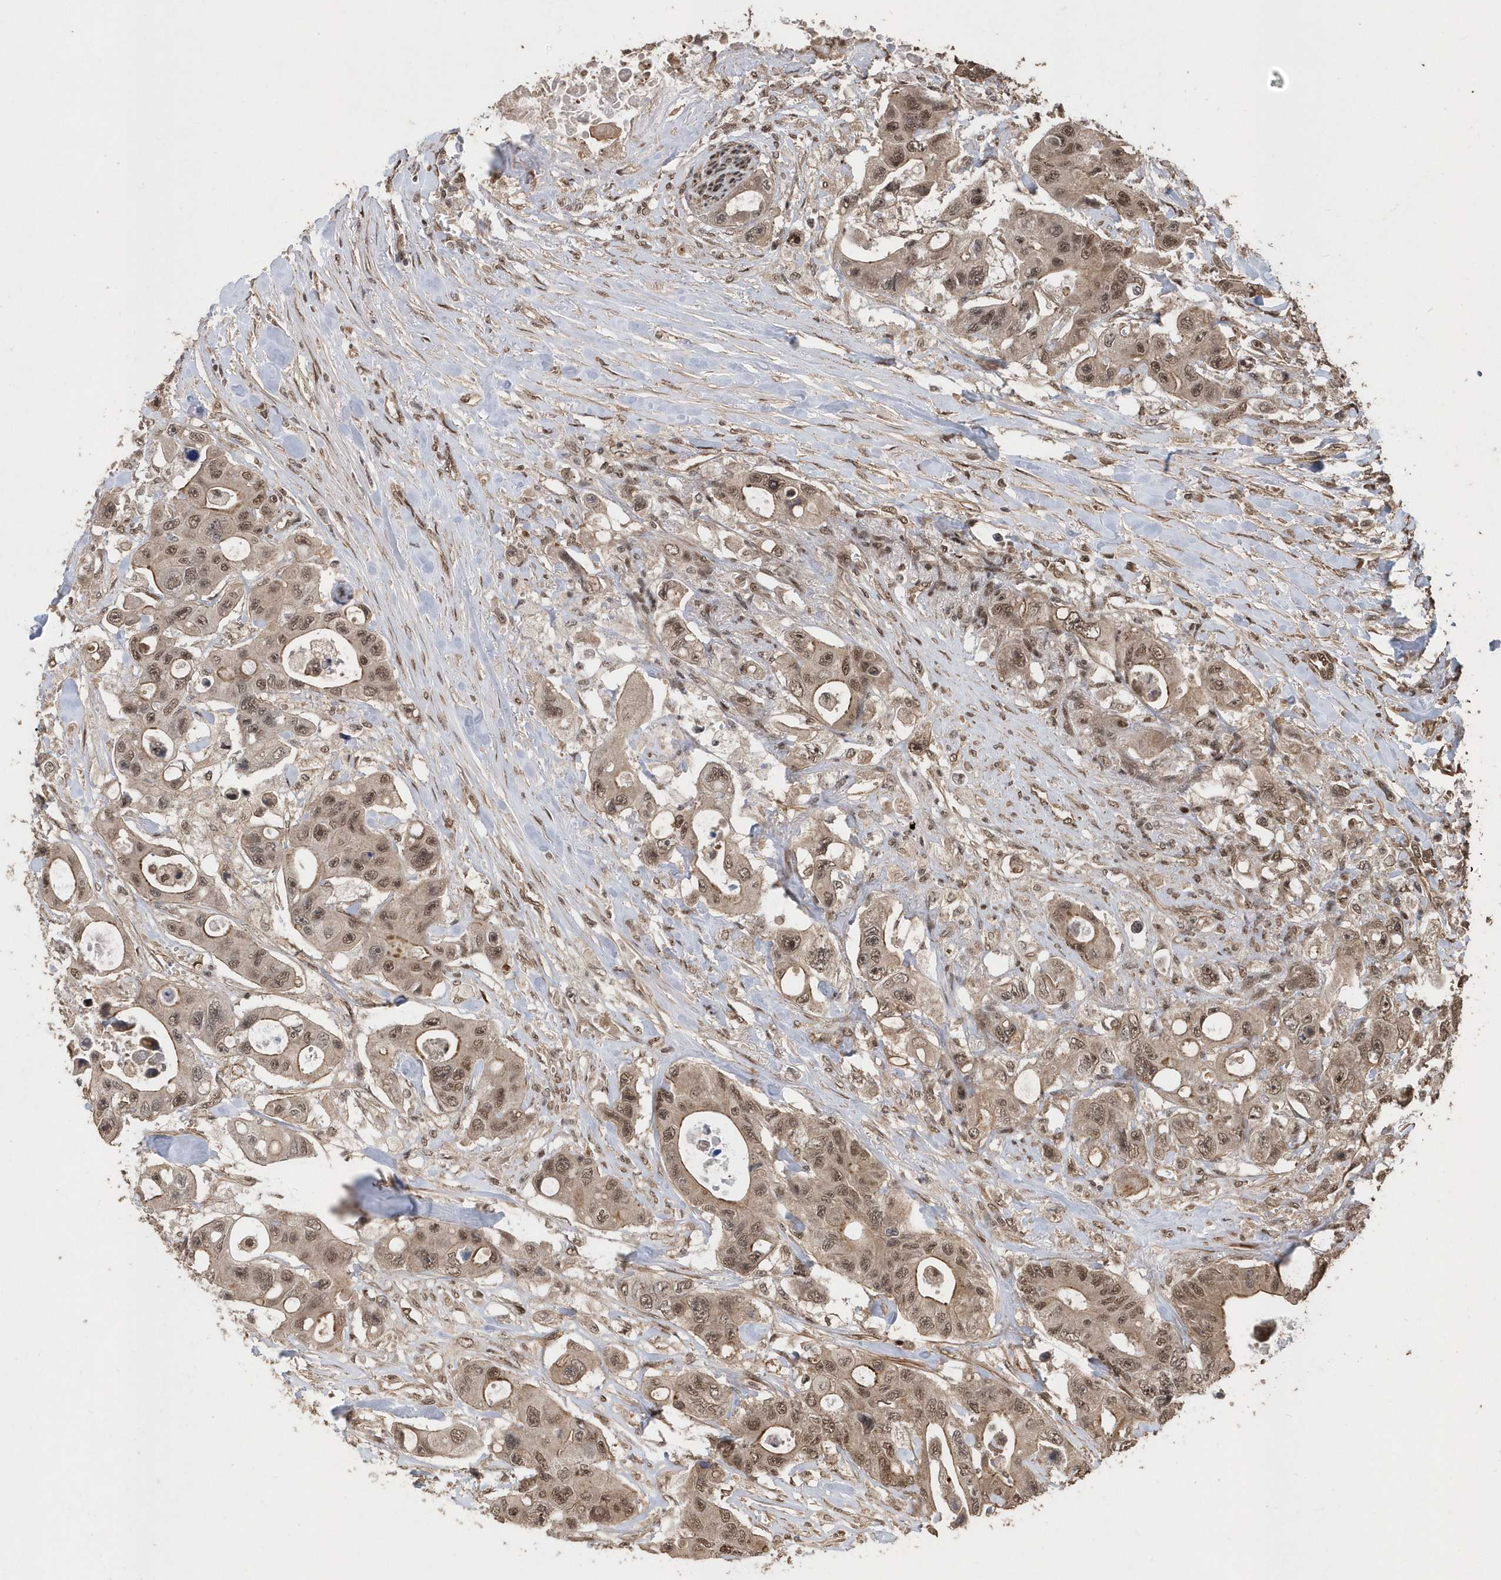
{"staining": {"intensity": "moderate", "quantity": ">75%", "location": "cytoplasmic/membranous,nuclear"}, "tissue": "colorectal cancer", "cell_type": "Tumor cells", "image_type": "cancer", "snomed": [{"axis": "morphology", "description": "Adenocarcinoma, NOS"}, {"axis": "topography", "description": "Colon"}], "caption": "IHC histopathology image of neoplastic tissue: colorectal adenocarcinoma stained using immunohistochemistry demonstrates medium levels of moderate protein expression localized specifically in the cytoplasmic/membranous and nuclear of tumor cells, appearing as a cytoplasmic/membranous and nuclear brown color.", "gene": "INTS12", "patient": {"sex": "female", "age": 46}}